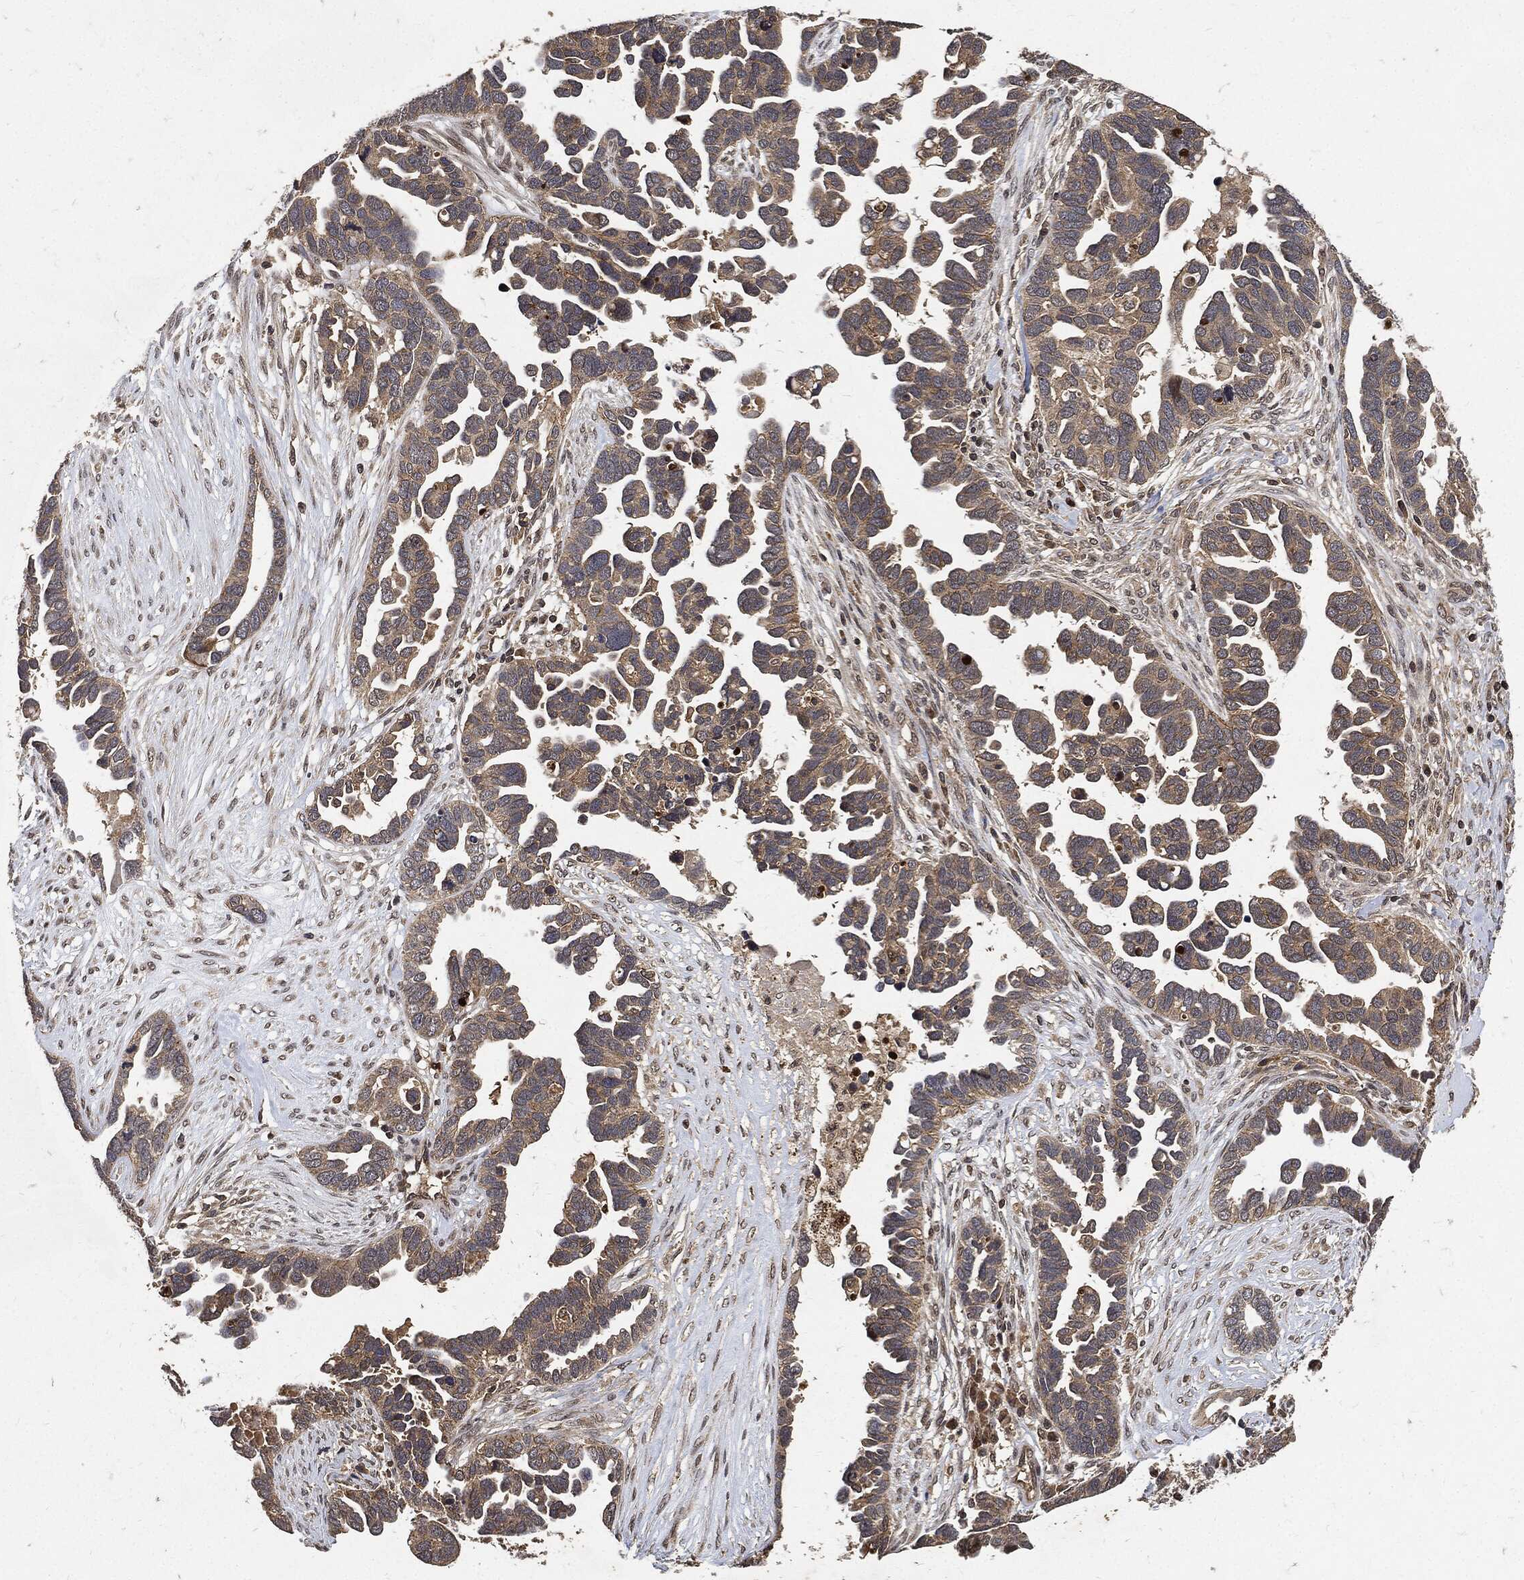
{"staining": {"intensity": "negative", "quantity": "none", "location": "none"}, "tissue": "ovarian cancer", "cell_type": "Tumor cells", "image_type": "cancer", "snomed": [{"axis": "morphology", "description": "Cystadenocarcinoma, serous, NOS"}, {"axis": "topography", "description": "Ovary"}], "caption": "Immunohistochemistry (IHC) of human ovarian cancer (serous cystadenocarcinoma) reveals no staining in tumor cells.", "gene": "ZNF226", "patient": {"sex": "female", "age": 54}}